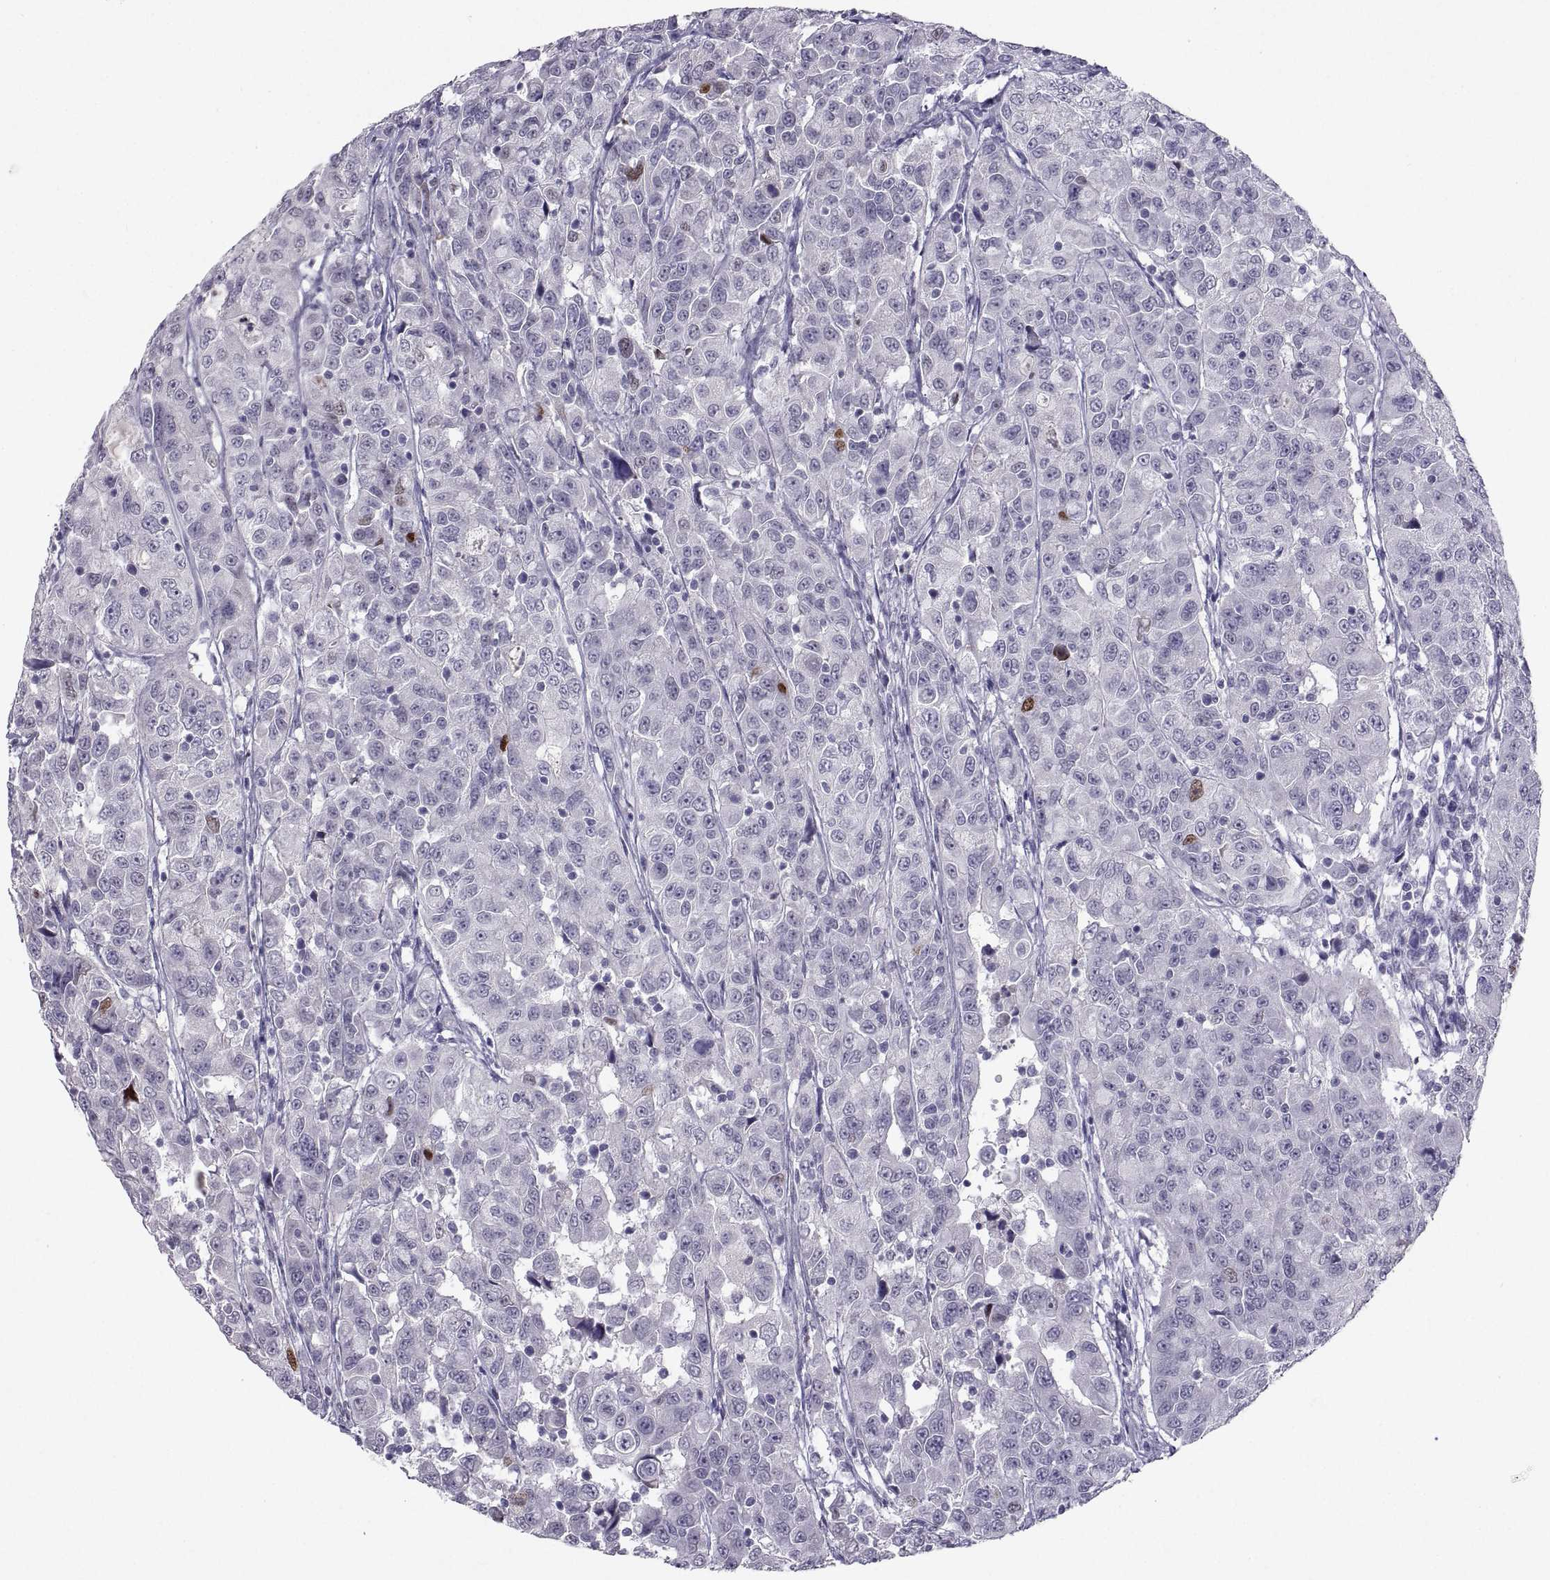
{"staining": {"intensity": "moderate", "quantity": "<25%", "location": "nuclear"}, "tissue": "urothelial cancer", "cell_type": "Tumor cells", "image_type": "cancer", "snomed": [{"axis": "morphology", "description": "Urothelial carcinoma, NOS"}, {"axis": "morphology", "description": "Urothelial carcinoma, High grade"}, {"axis": "topography", "description": "Urinary bladder"}], "caption": "Urothelial cancer tissue displays moderate nuclear positivity in approximately <25% of tumor cells", "gene": "SOX21", "patient": {"sex": "female", "age": 73}}